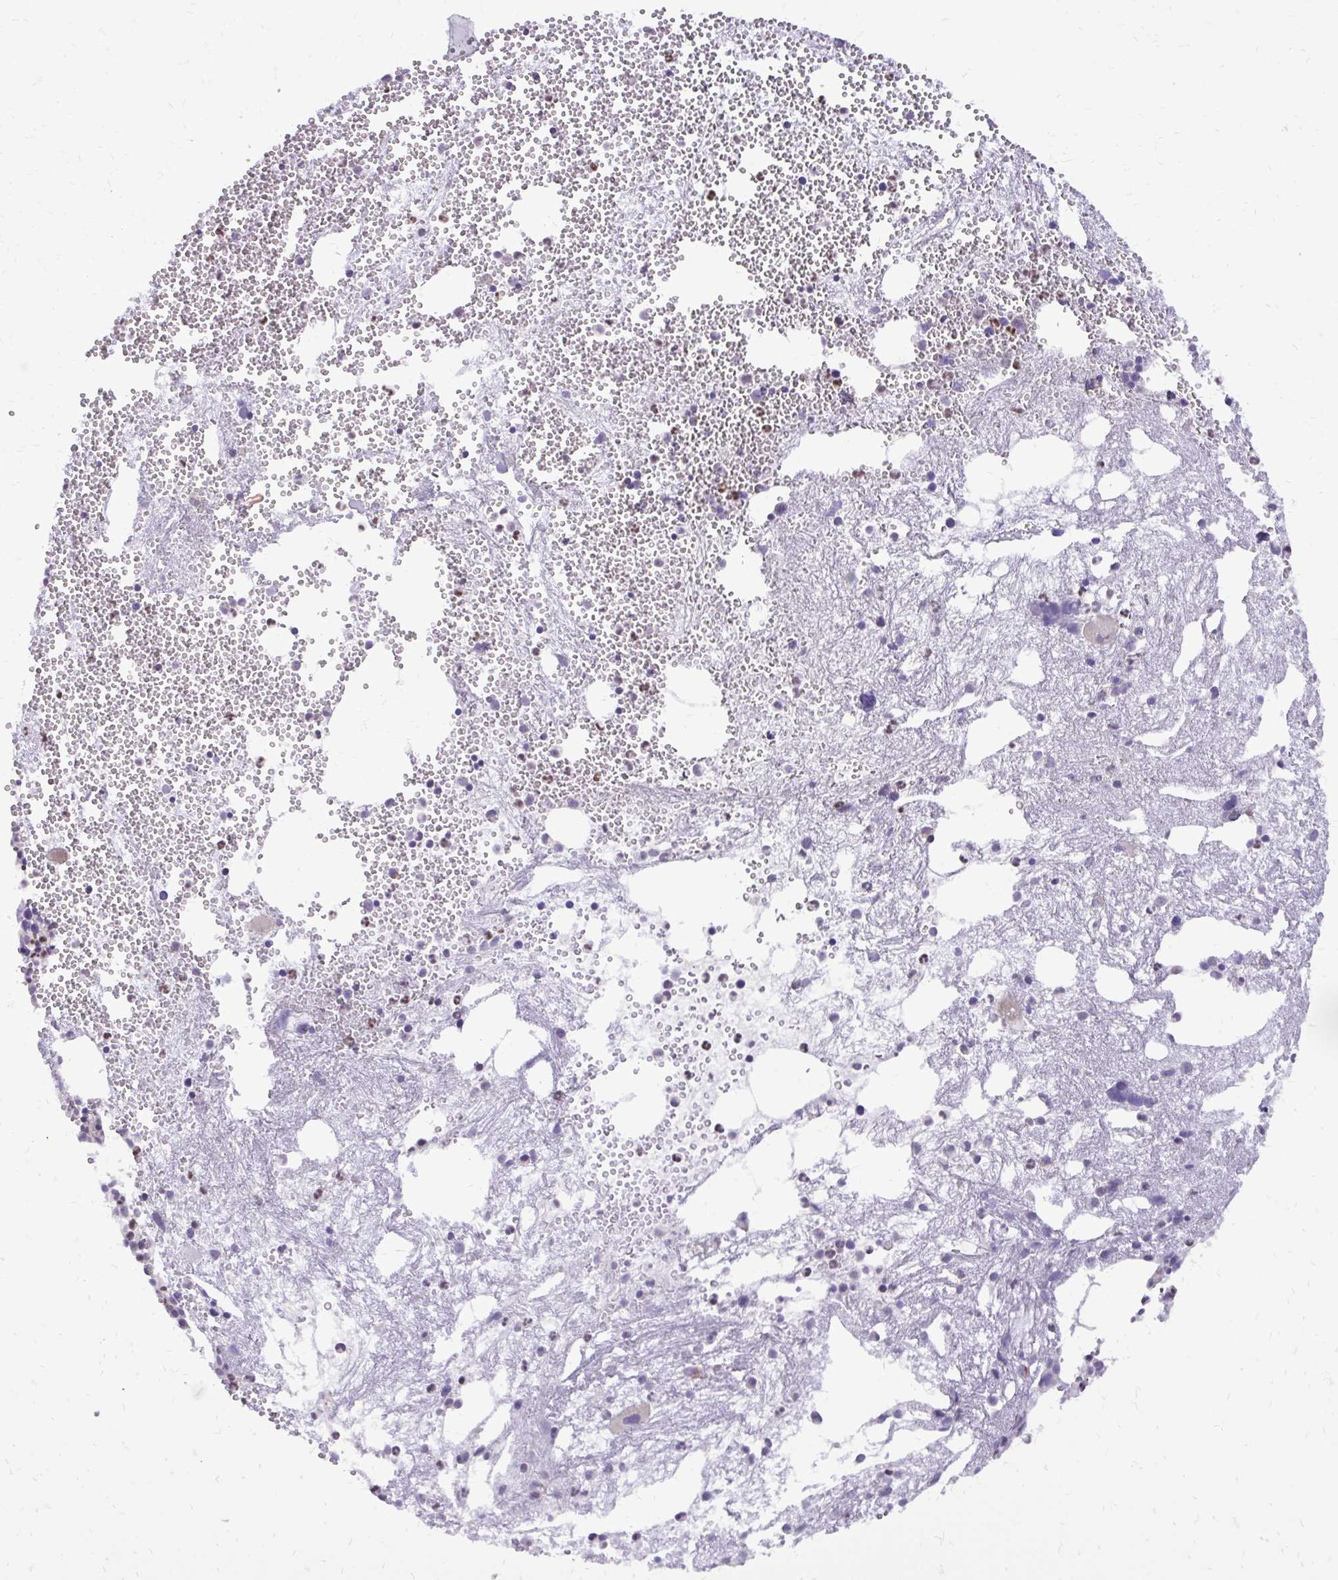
{"staining": {"intensity": "weak", "quantity": "<25%", "location": "cytoplasmic/membranous"}, "tissue": "bone marrow", "cell_type": "Hematopoietic cells", "image_type": "normal", "snomed": [{"axis": "morphology", "description": "Normal tissue, NOS"}, {"axis": "topography", "description": "Bone marrow"}], "caption": "A histopathology image of human bone marrow is negative for staining in hematopoietic cells. The staining was performed using DAB (3,3'-diaminobenzidine) to visualize the protein expression in brown, while the nuclei were stained in blue with hematoxylin (Magnification: 20x).", "gene": "ABCC3", "patient": {"sex": "female", "age": 57}}